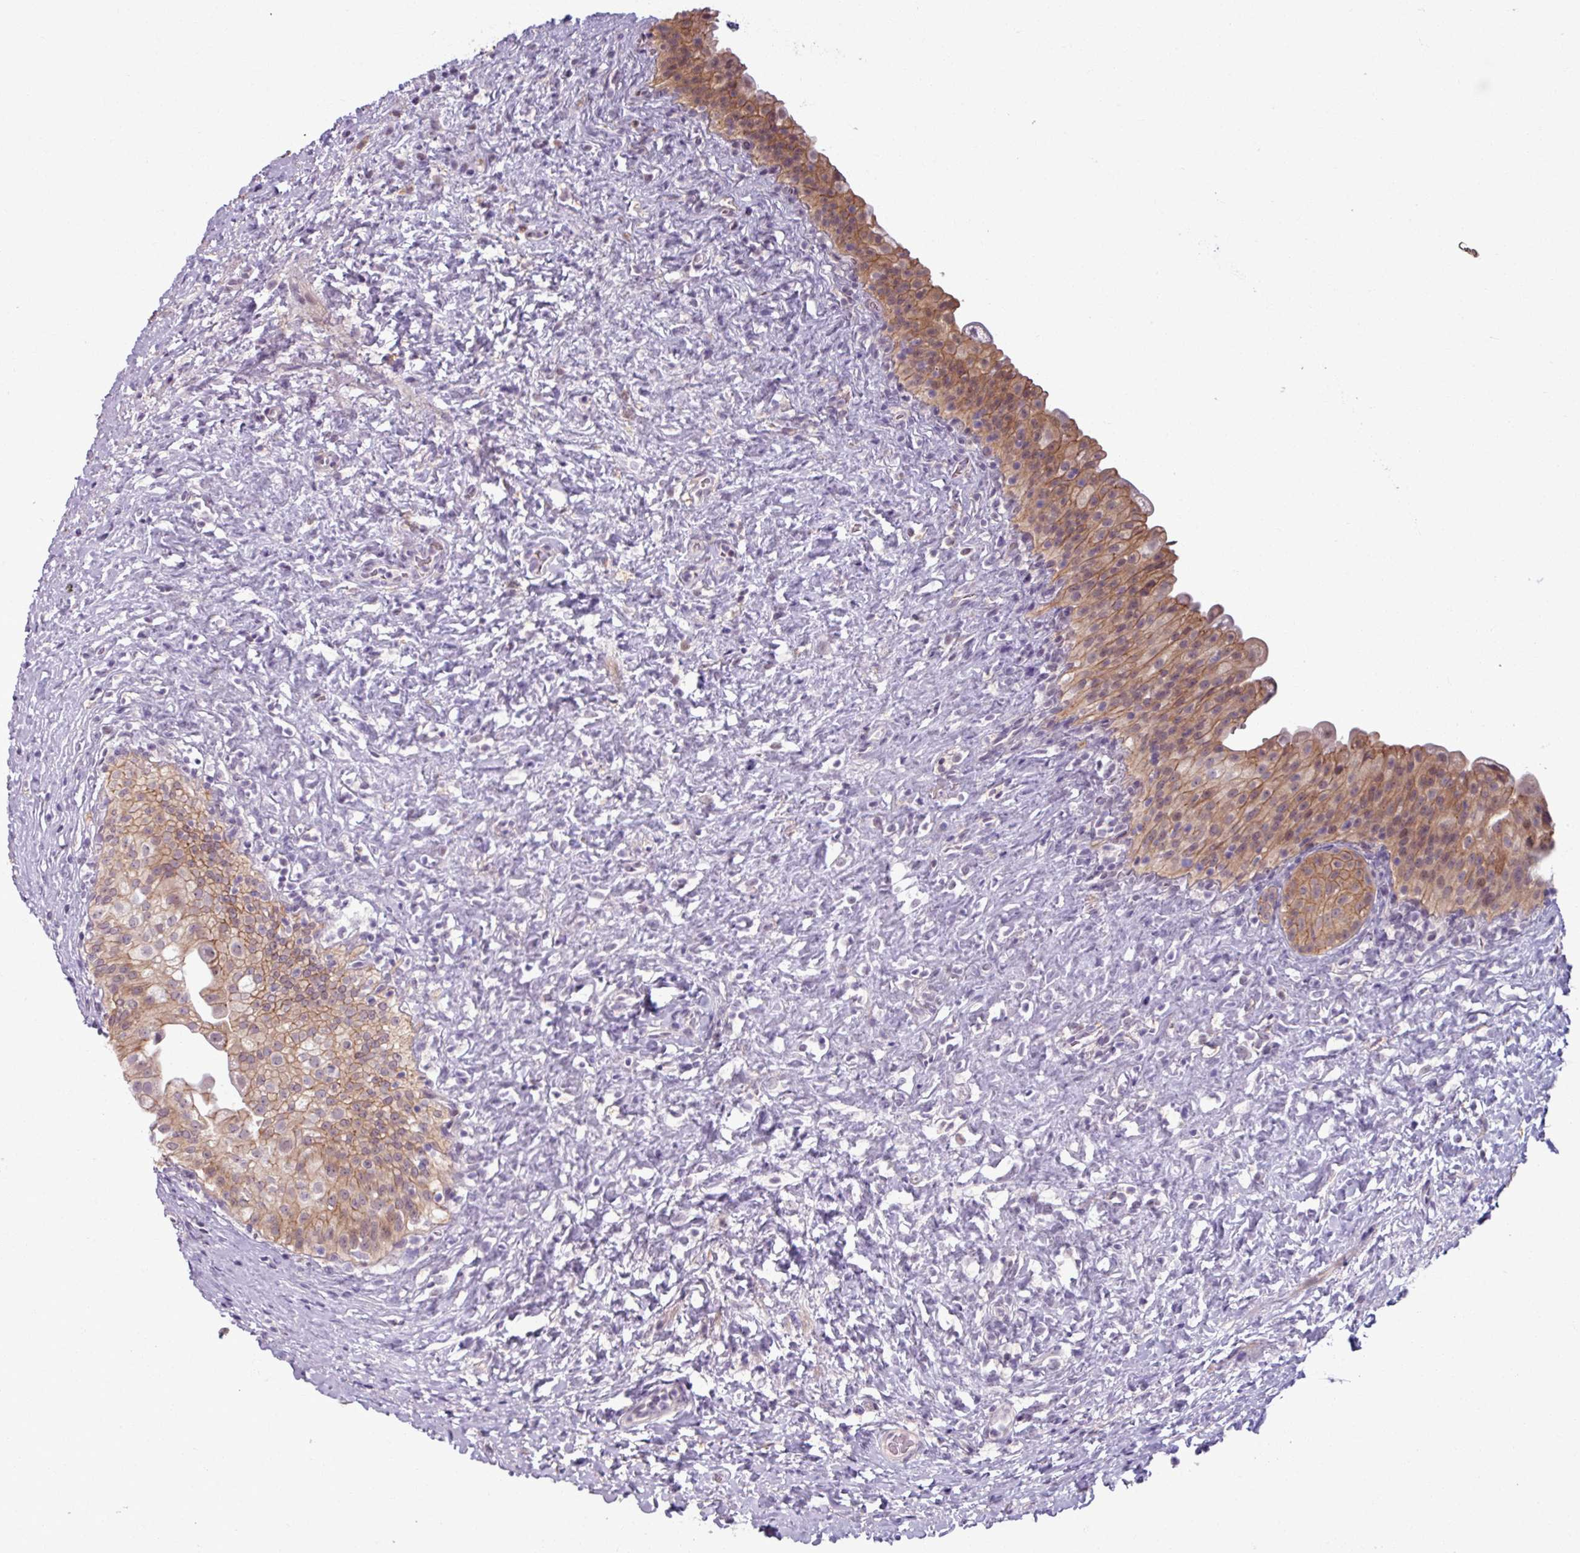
{"staining": {"intensity": "moderate", "quantity": ">75%", "location": "cytoplasmic/membranous,nuclear"}, "tissue": "urinary bladder", "cell_type": "Urothelial cells", "image_type": "normal", "snomed": [{"axis": "morphology", "description": "Normal tissue, NOS"}, {"axis": "topography", "description": "Urinary bladder"}], "caption": "Immunohistochemical staining of benign human urinary bladder demonstrates >75% levels of moderate cytoplasmic/membranous,nuclear protein positivity in approximately >75% of urothelial cells.", "gene": "PNMA6A", "patient": {"sex": "female", "age": 27}}